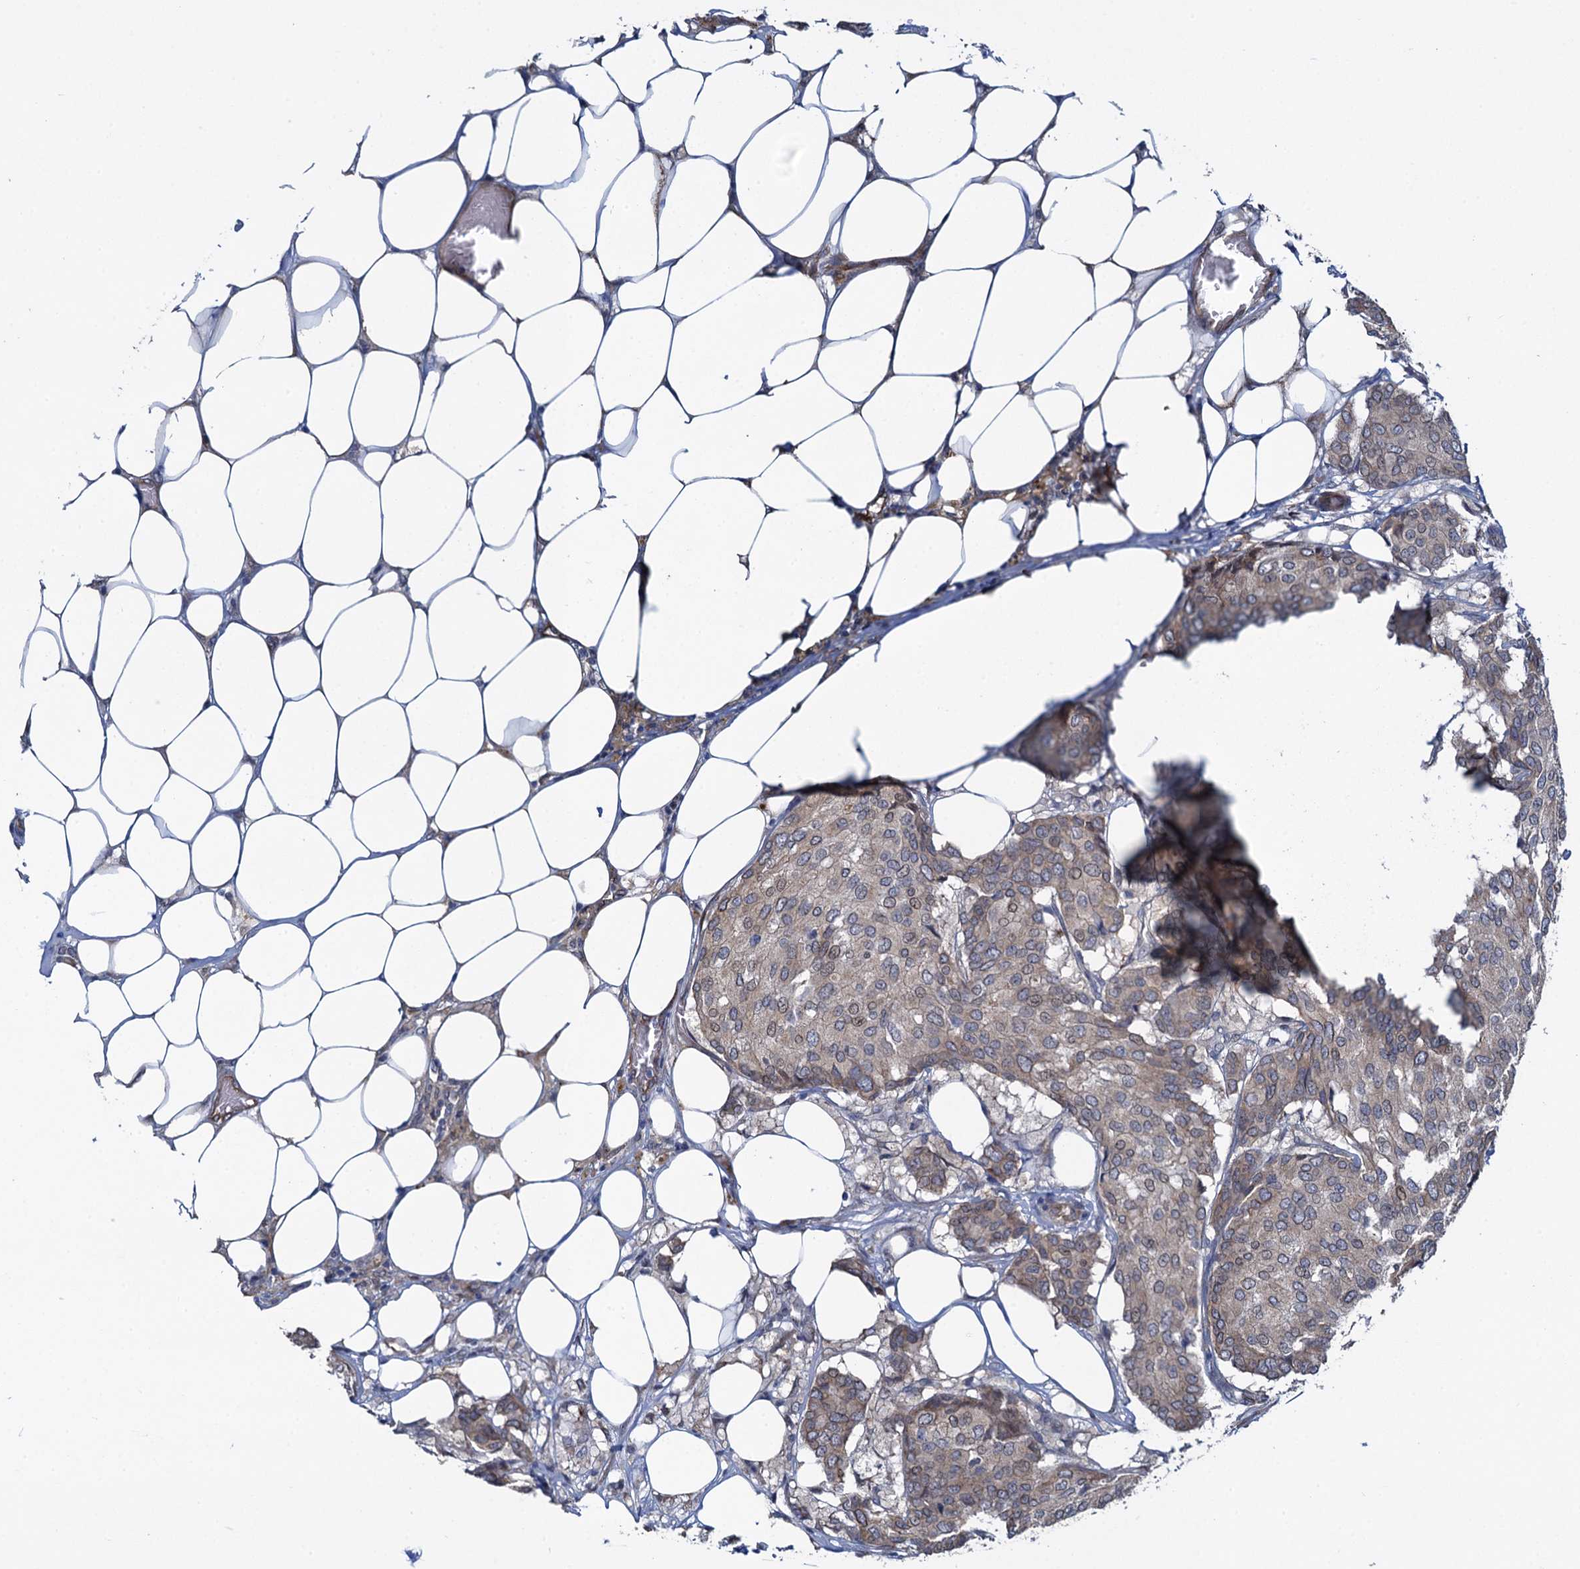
{"staining": {"intensity": "weak", "quantity": ">75%", "location": "cytoplasmic/membranous,nuclear"}, "tissue": "breast cancer", "cell_type": "Tumor cells", "image_type": "cancer", "snomed": [{"axis": "morphology", "description": "Duct carcinoma"}, {"axis": "topography", "description": "Breast"}], "caption": "Protein staining of breast infiltrating ductal carcinoma tissue shows weak cytoplasmic/membranous and nuclear expression in about >75% of tumor cells.", "gene": "EVX2", "patient": {"sex": "female", "age": 75}}